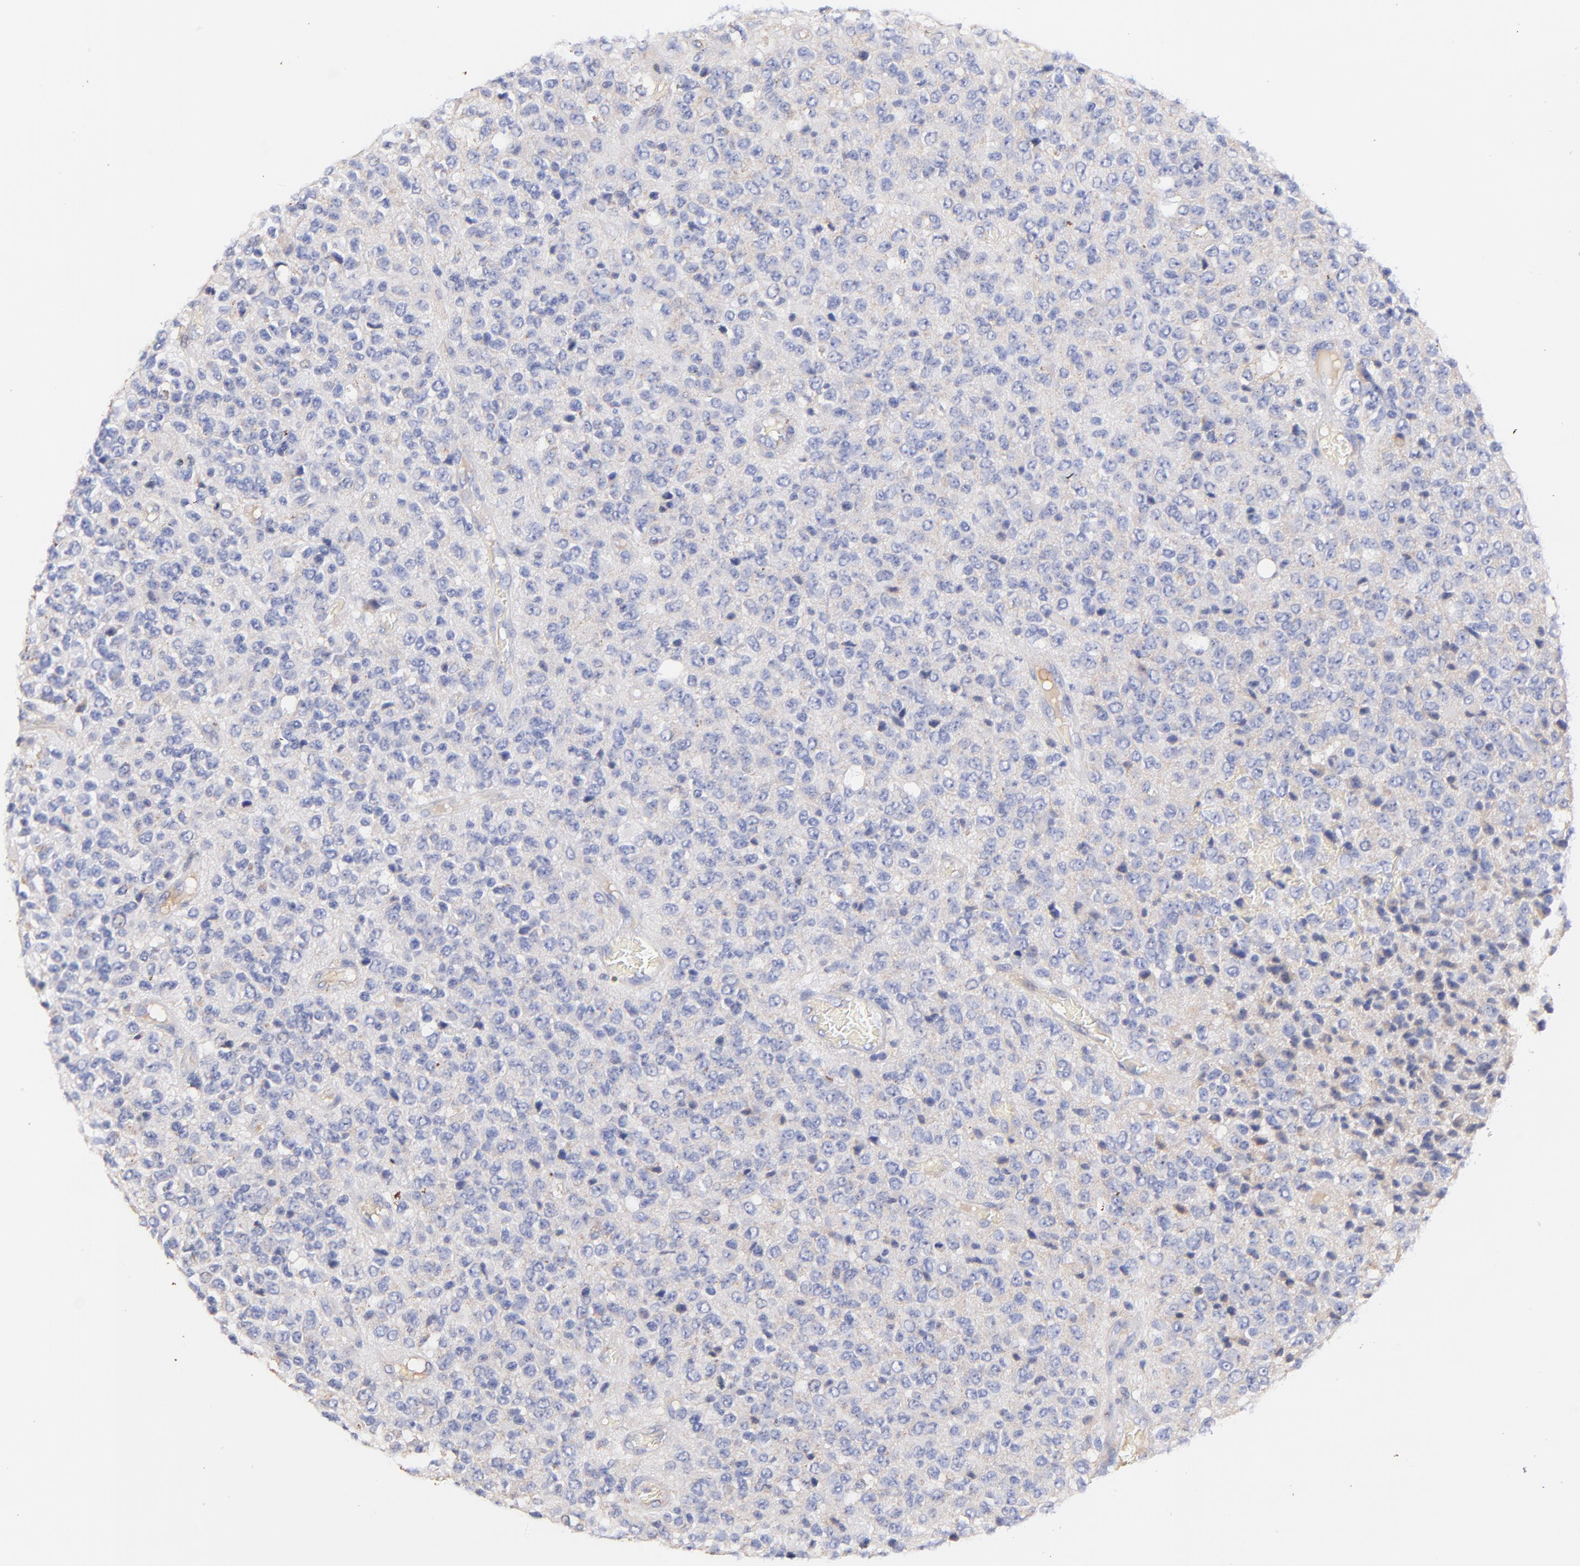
{"staining": {"intensity": "negative", "quantity": "none", "location": "none"}, "tissue": "glioma", "cell_type": "Tumor cells", "image_type": "cancer", "snomed": [{"axis": "morphology", "description": "Glioma, malignant, High grade"}, {"axis": "topography", "description": "pancreas cauda"}], "caption": "Immunohistochemistry of human glioma reveals no positivity in tumor cells.", "gene": "IGLV7-43", "patient": {"sex": "male", "age": 60}}